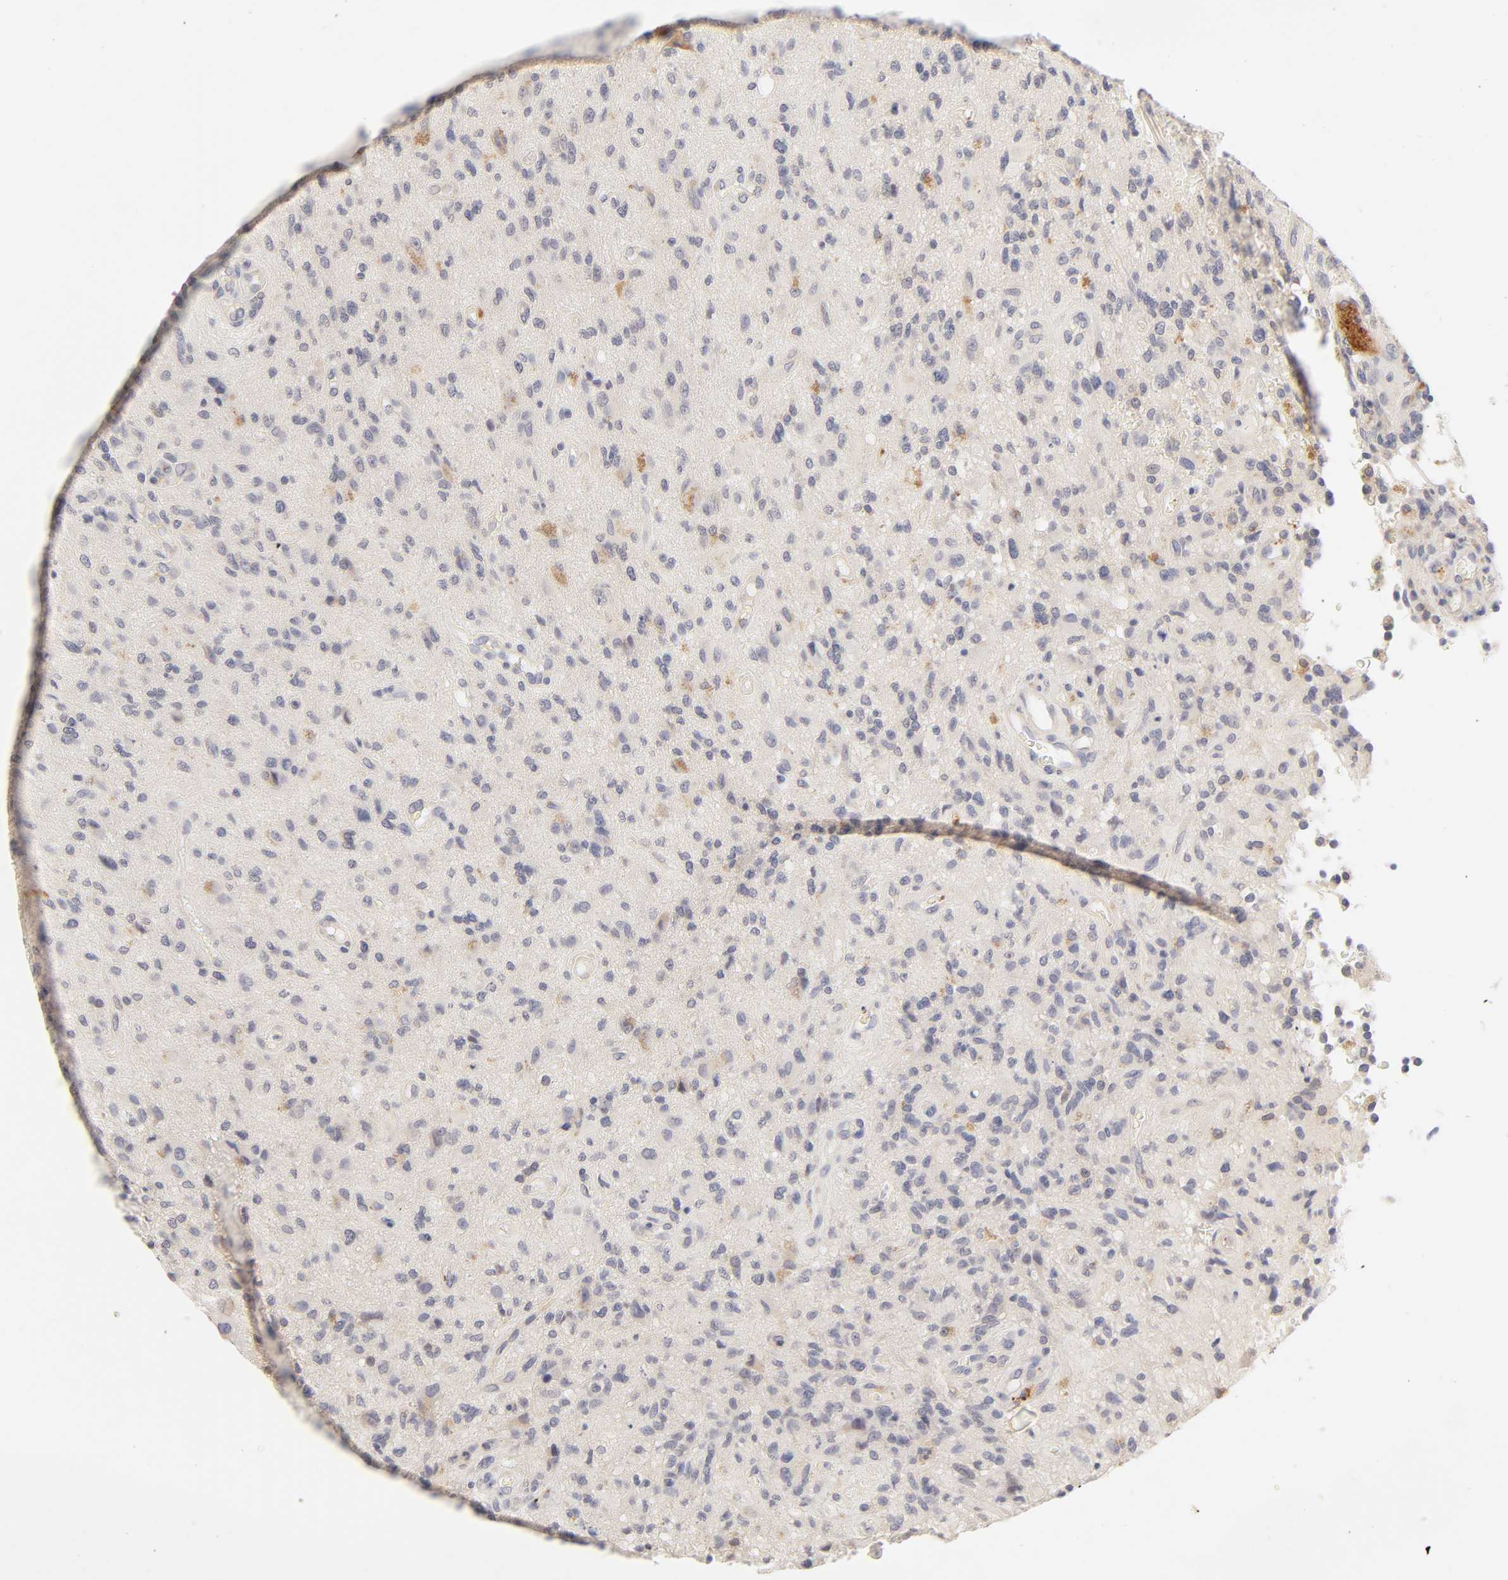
{"staining": {"intensity": "negative", "quantity": "none", "location": "none"}, "tissue": "glioma", "cell_type": "Tumor cells", "image_type": "cancer", "snomed": [{"axis": "morphology", "description": "Normal tissue, NOS"}, {"axis": "morphology", "description": "Glioma, malignant, High grade"}, {"axis": "topography", "description": "Cerebral cortex"}], "caption": "Malignant glioma (high-grade) was stained to show a protein in brown. There is no significant expression in tumor cells.", "gene": "CYP4B1", "patient": {"sex": "male", "age": 75}}